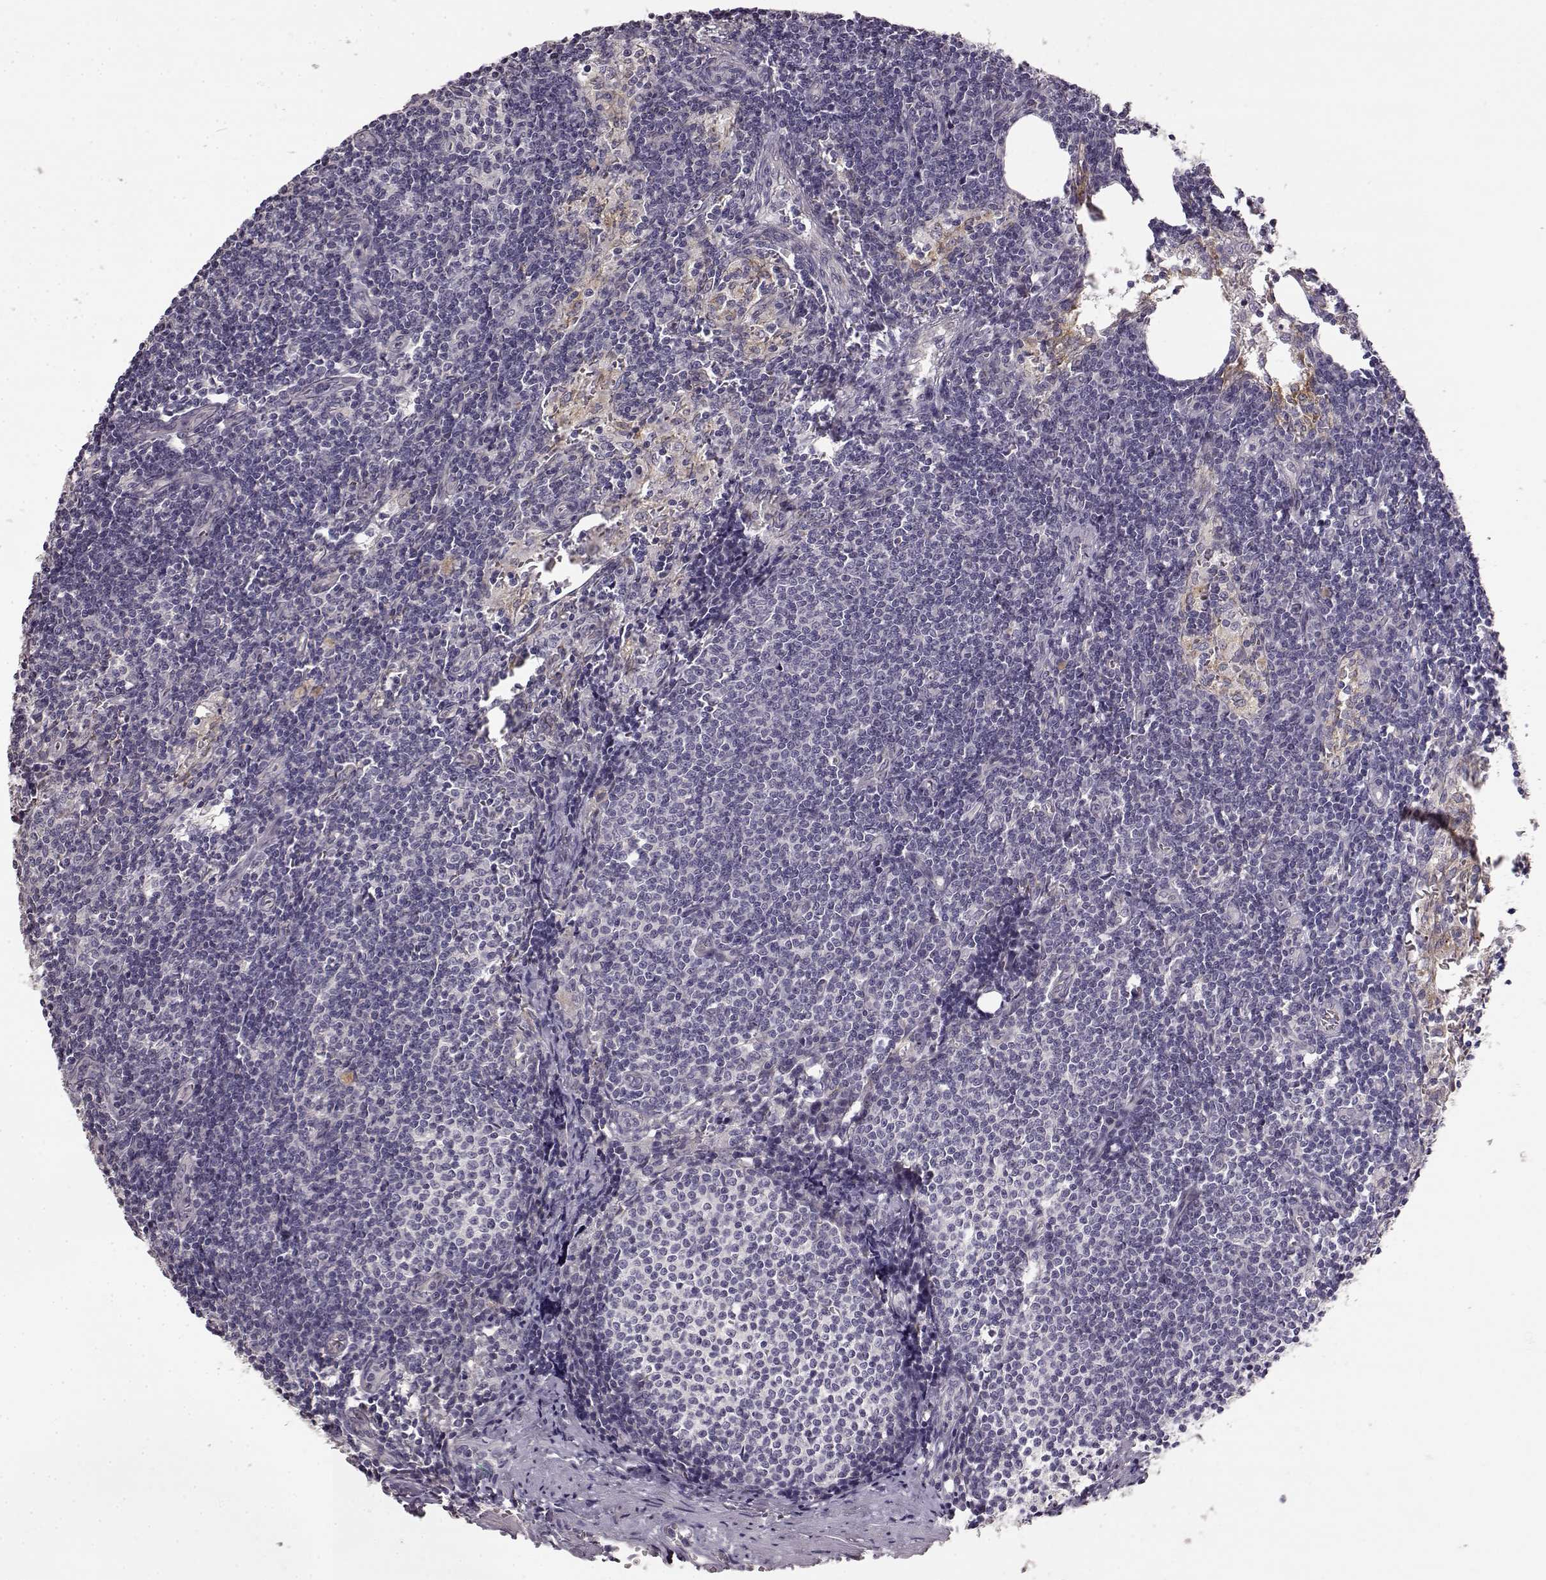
{"staining": {"intensity": "negative", "quantity": "none", "location": "none"}, "tissue": "lymph node", "cell_type": "Germinal center cells", "image_type": "normal", "snomed": [{"axis": "morphology", "description": "Normal tissue, NOS"}, {"axis": "topography", "description": "Lymph node"}], "caption": "Photomicrograph shows no protein positivity in germinal center cells of normal lymph node.", "gene": "GHR", "patient": {"sex": "female", "age": 50}}